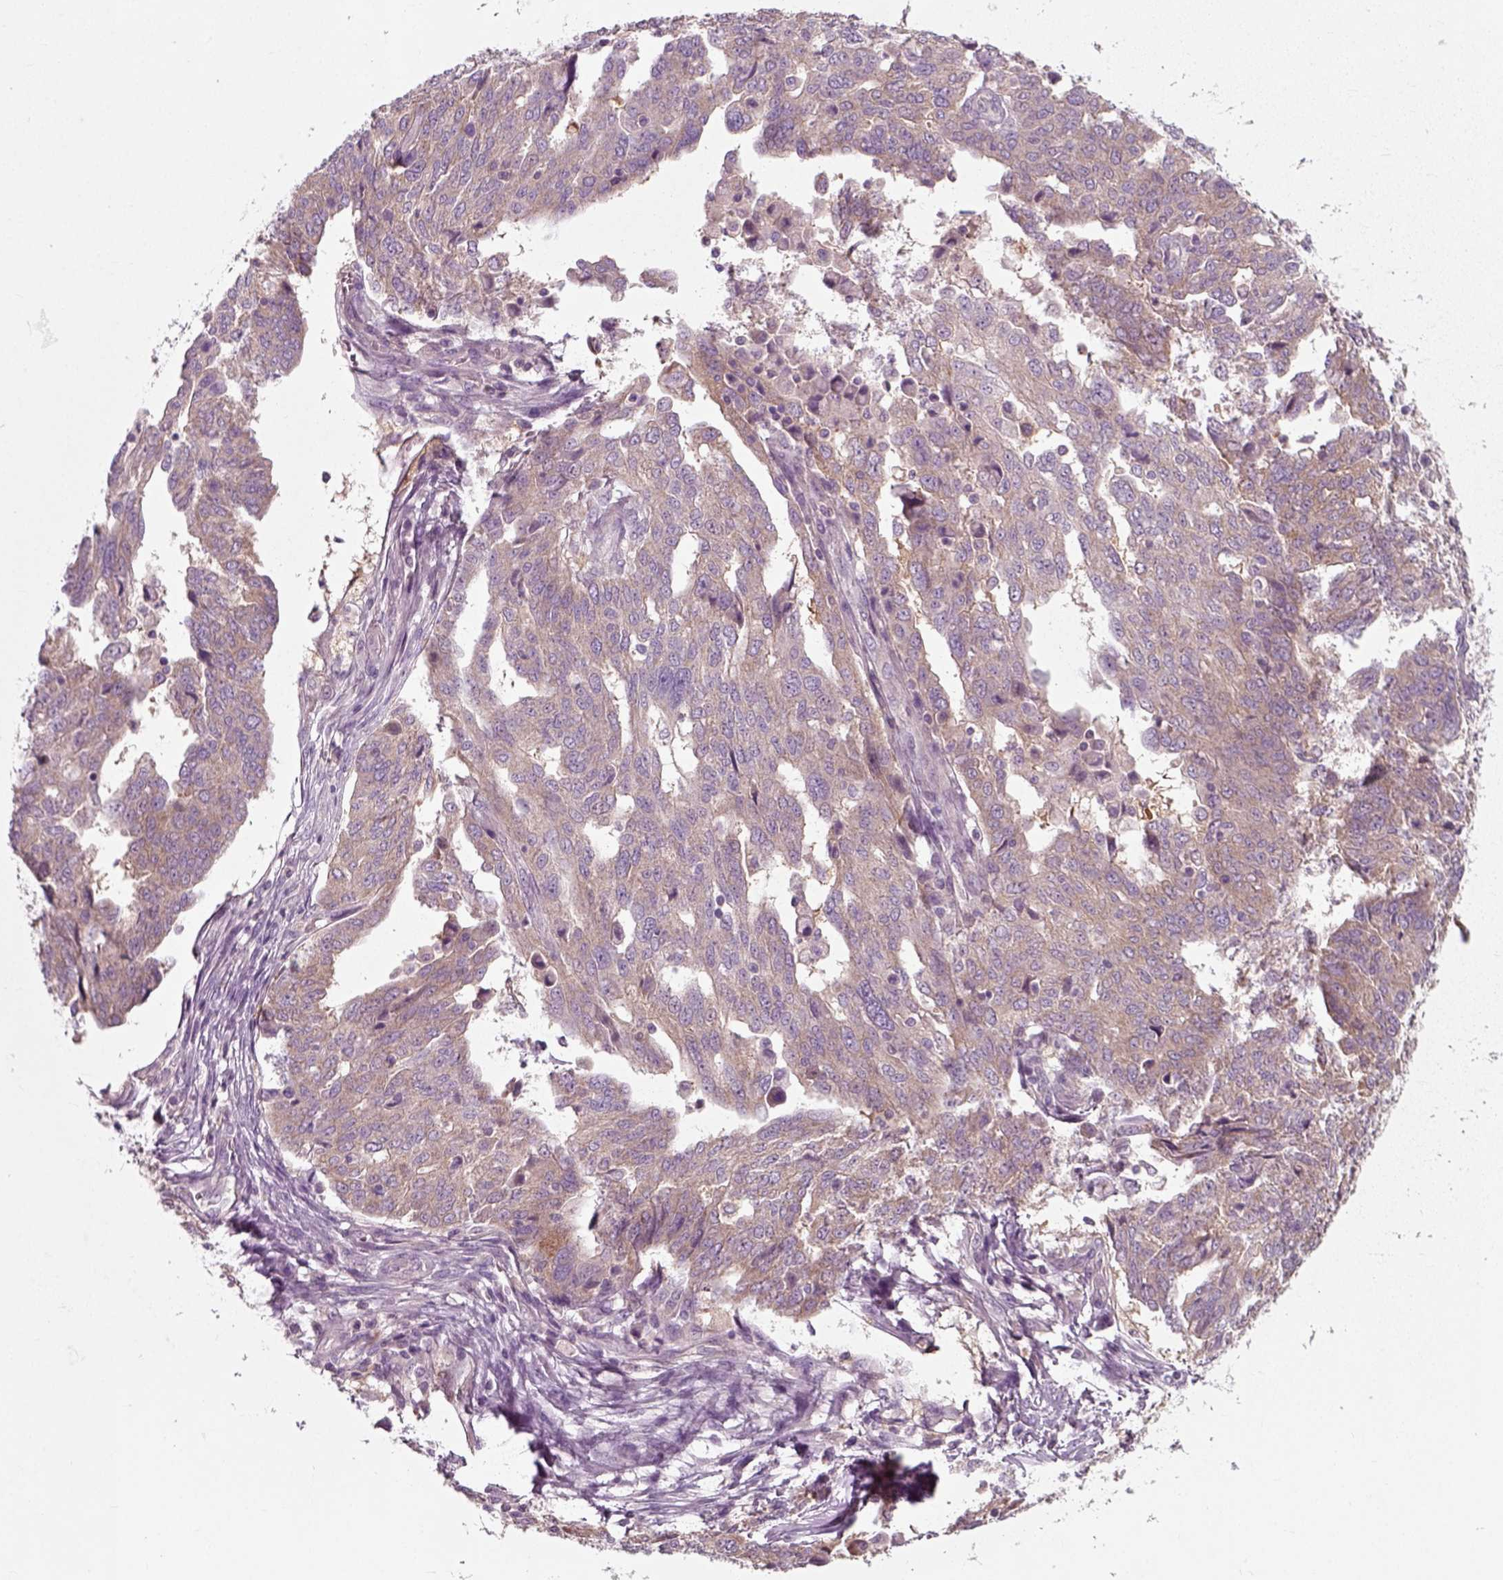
{"staining": {"intensity": "weak", "quantity": ">75%", "location": "cytoplasmic/membranous"}, "tissue": "ovarian cancer", "cell_type": "Tumor cells", "image_type": "cancer", "snomed": [{"axis": "morphology", "description": "Cystadenocarcinoma, serous, NOS"}, {"axis": "topography", "description": "Ovary"}], "caption": "Tumor cells reveal low levels of weak cytoplasmic/membranous staining in approximately >75% of cells in human ovarian cancer (serous cystadenocarcinoma).", "gene": "RND2", "patient": {"sex": "female", "age": 67}}